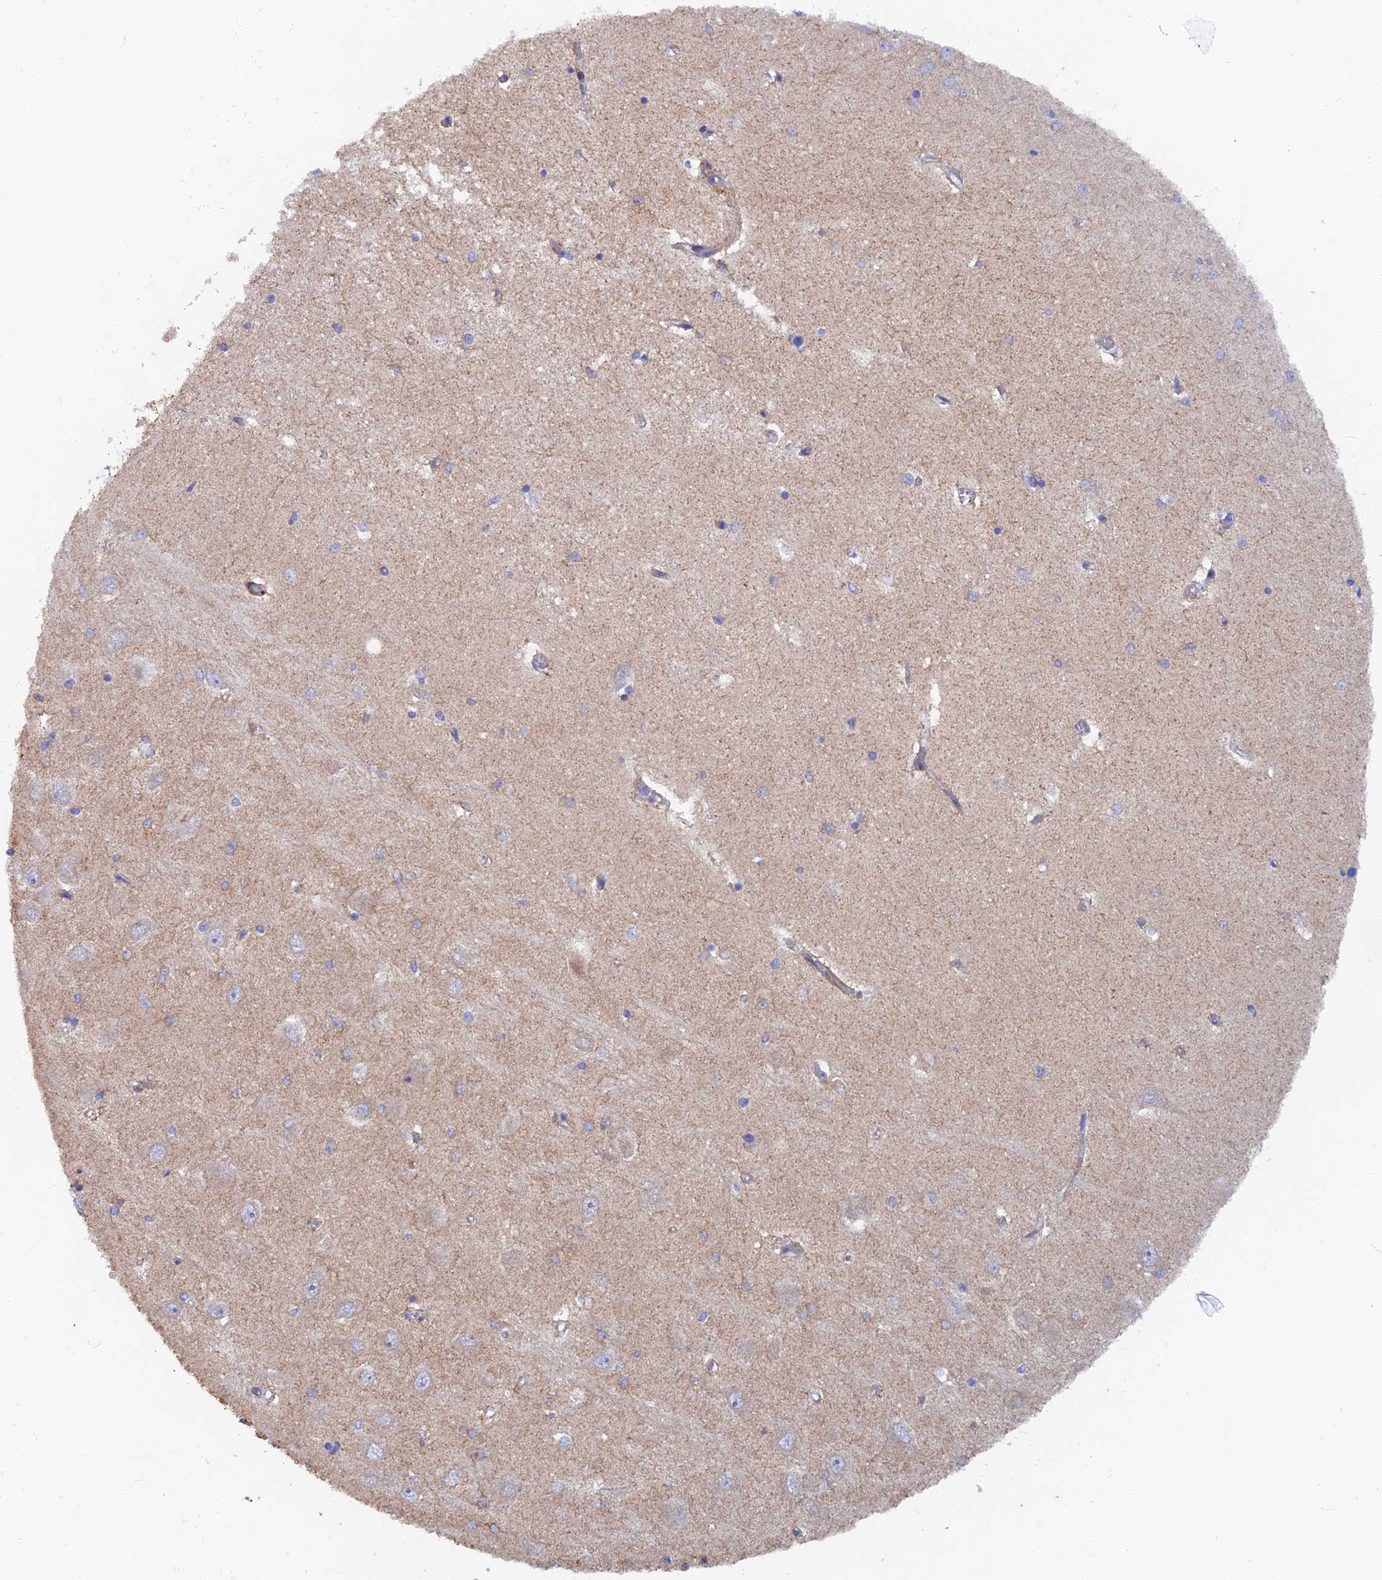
{"staining": {"intensity": "weak", "quantity": "<25%", "location": "cytoplasmic/membranous"}, "tissue": "hippocampus", "cell_type": "Glial cells", "image_type": "normal", "snomed": [{"axis": "morphology", "description": "Normal tissue, NOS"}, {"axis": "topography", "description": "Hippocampus"}], "caption": "The immunohistochemistry (IHC) micrograph has no significant positivity in glial cells of hippocampus. Brightfield microscopy of immunohistochemistry stained with DAB (3,3'-diaminobenzidine) (brown) and hematoxylin (blue), captured at high magnification.", "gene": "TMEM44", "patient": {"sex": "male", "age": 45}}